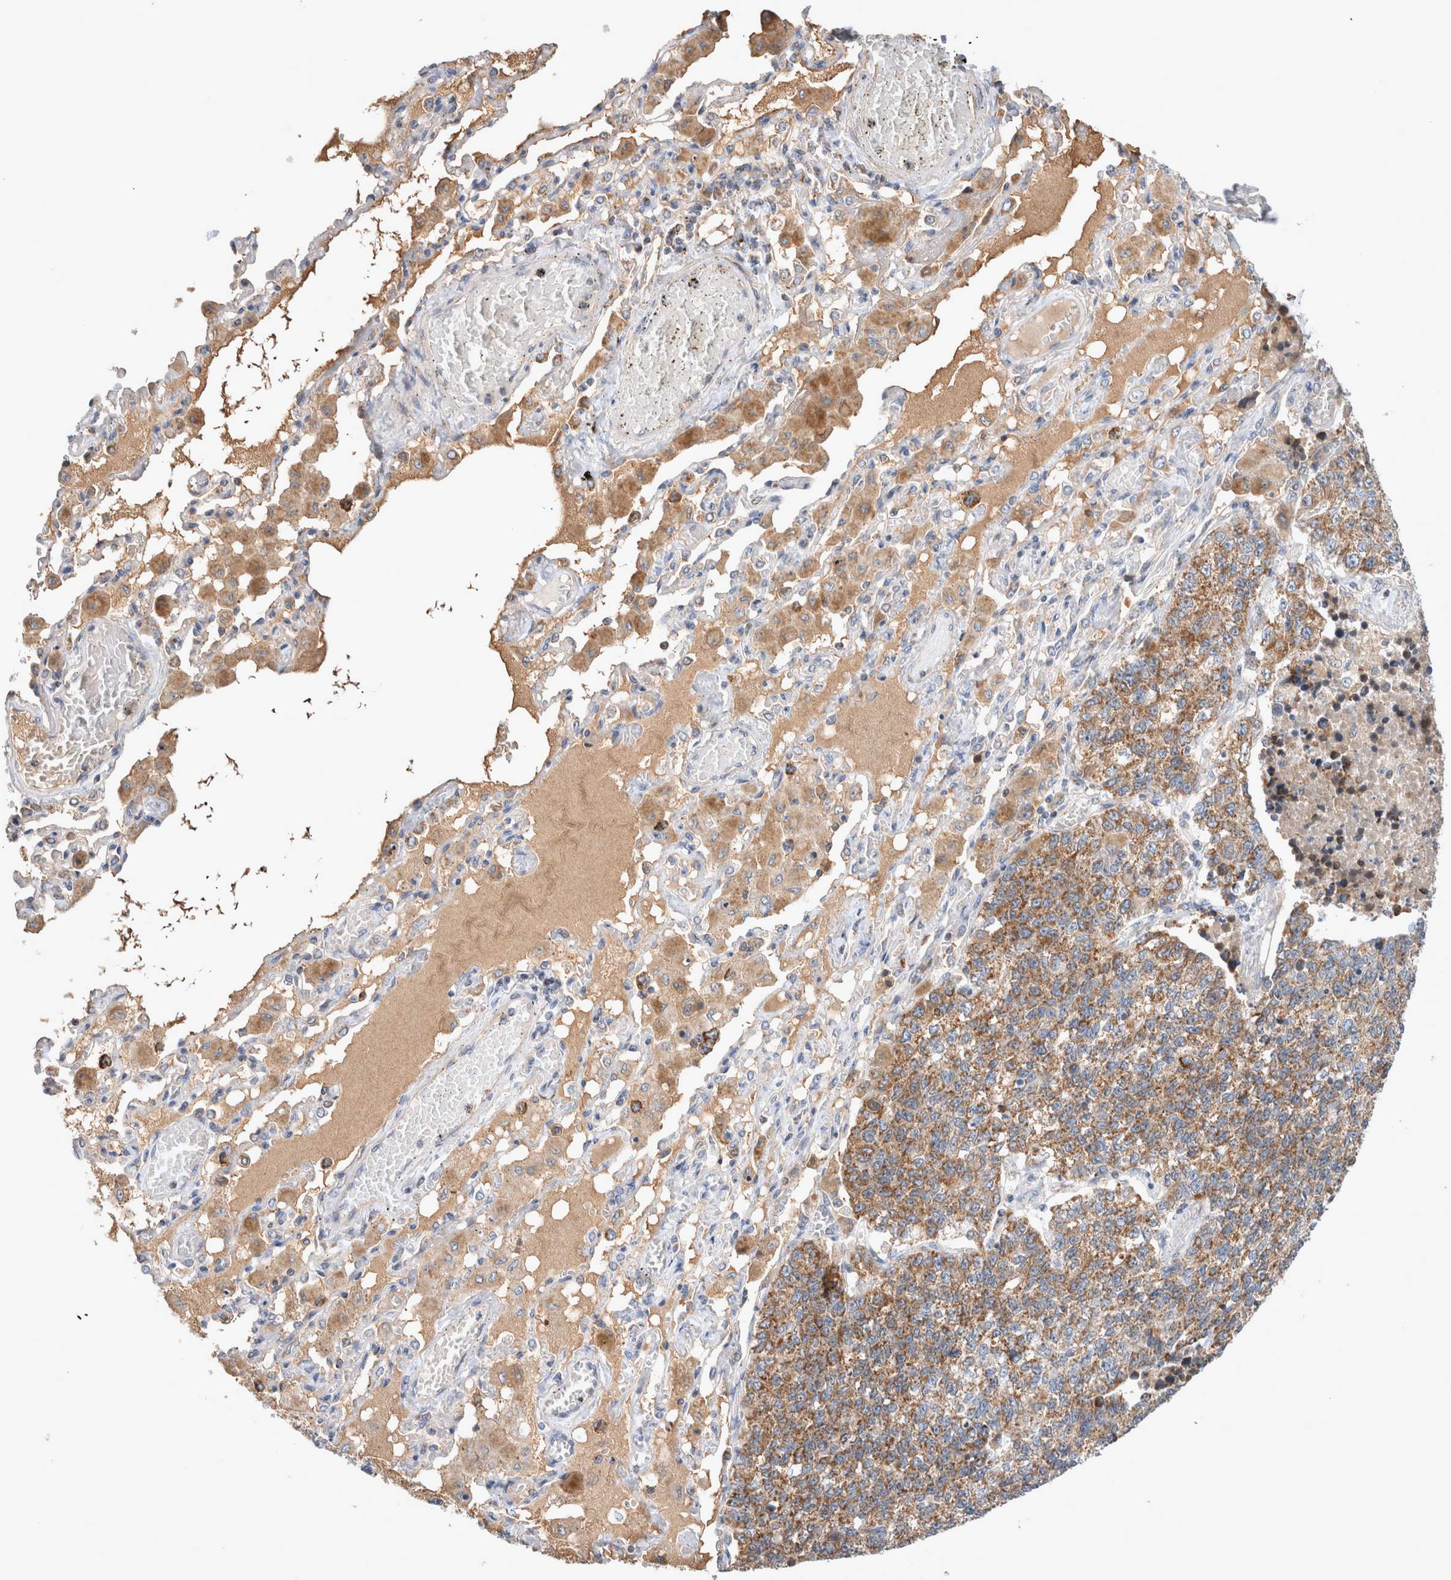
{"staining": {"intensity": "moderate", "quantity": ">75%", "location": "cytoplasmic/membranous"}, "tissue": "lung cancer", "cell_type": "Tumor cells", "image_type": "cancer", "snomed": [{"axis": "morphology", "description": "Adenocarcinoma, NOS"}, {"axis": "topography", "description": "Lung"}], "caption": "Immunohistochemistry of adenocarcinoma (lung) reveals medium levels of moderate cytoplasmic/membranous staining in approximately >75% of tumor cells.", "gene": "MRPS28", "patient": {"sex": "male", "age": 49}}